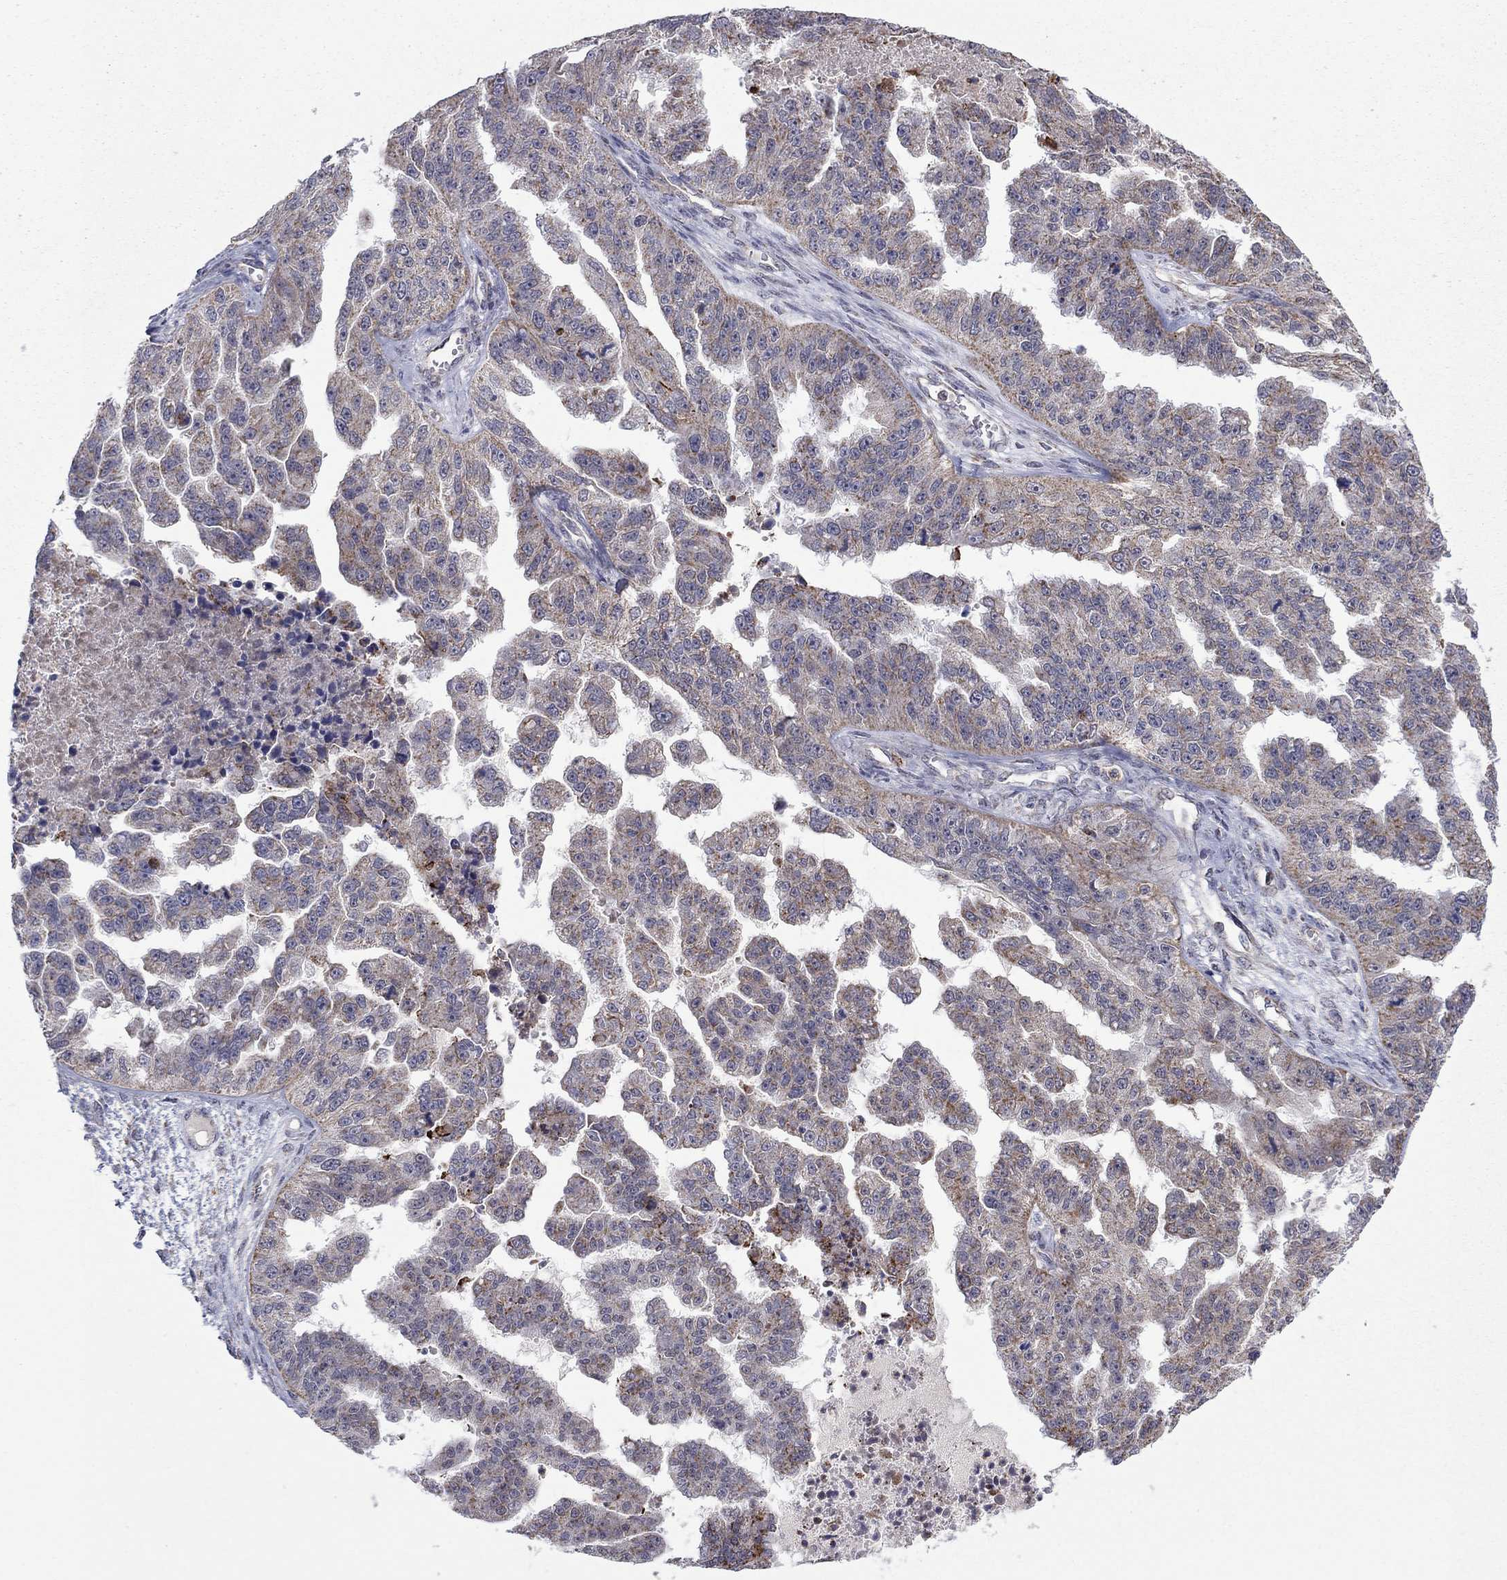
{"staining": {"intensity": "weak", "quantity": "<25%", "location": "cytoplasmic/membranous"}, "tissue": "ovarian cancer", "cell_type": "Tumor cells", "image_type": "cancer", "snomed": [{"axis": "morphology", "description": "Cystadenocarcinoma, serous, NOS"}, {"axis": "topography", "description": "Ovary"}], "caption": "Human ovarian cancer (serous cystadenocarcinoma) stained for a protein using immunohistochemistry (IHC) reveals no staining in tumor cells.", "gene": "DOP1B", "patient": {"sex": "female", "age": 58}}